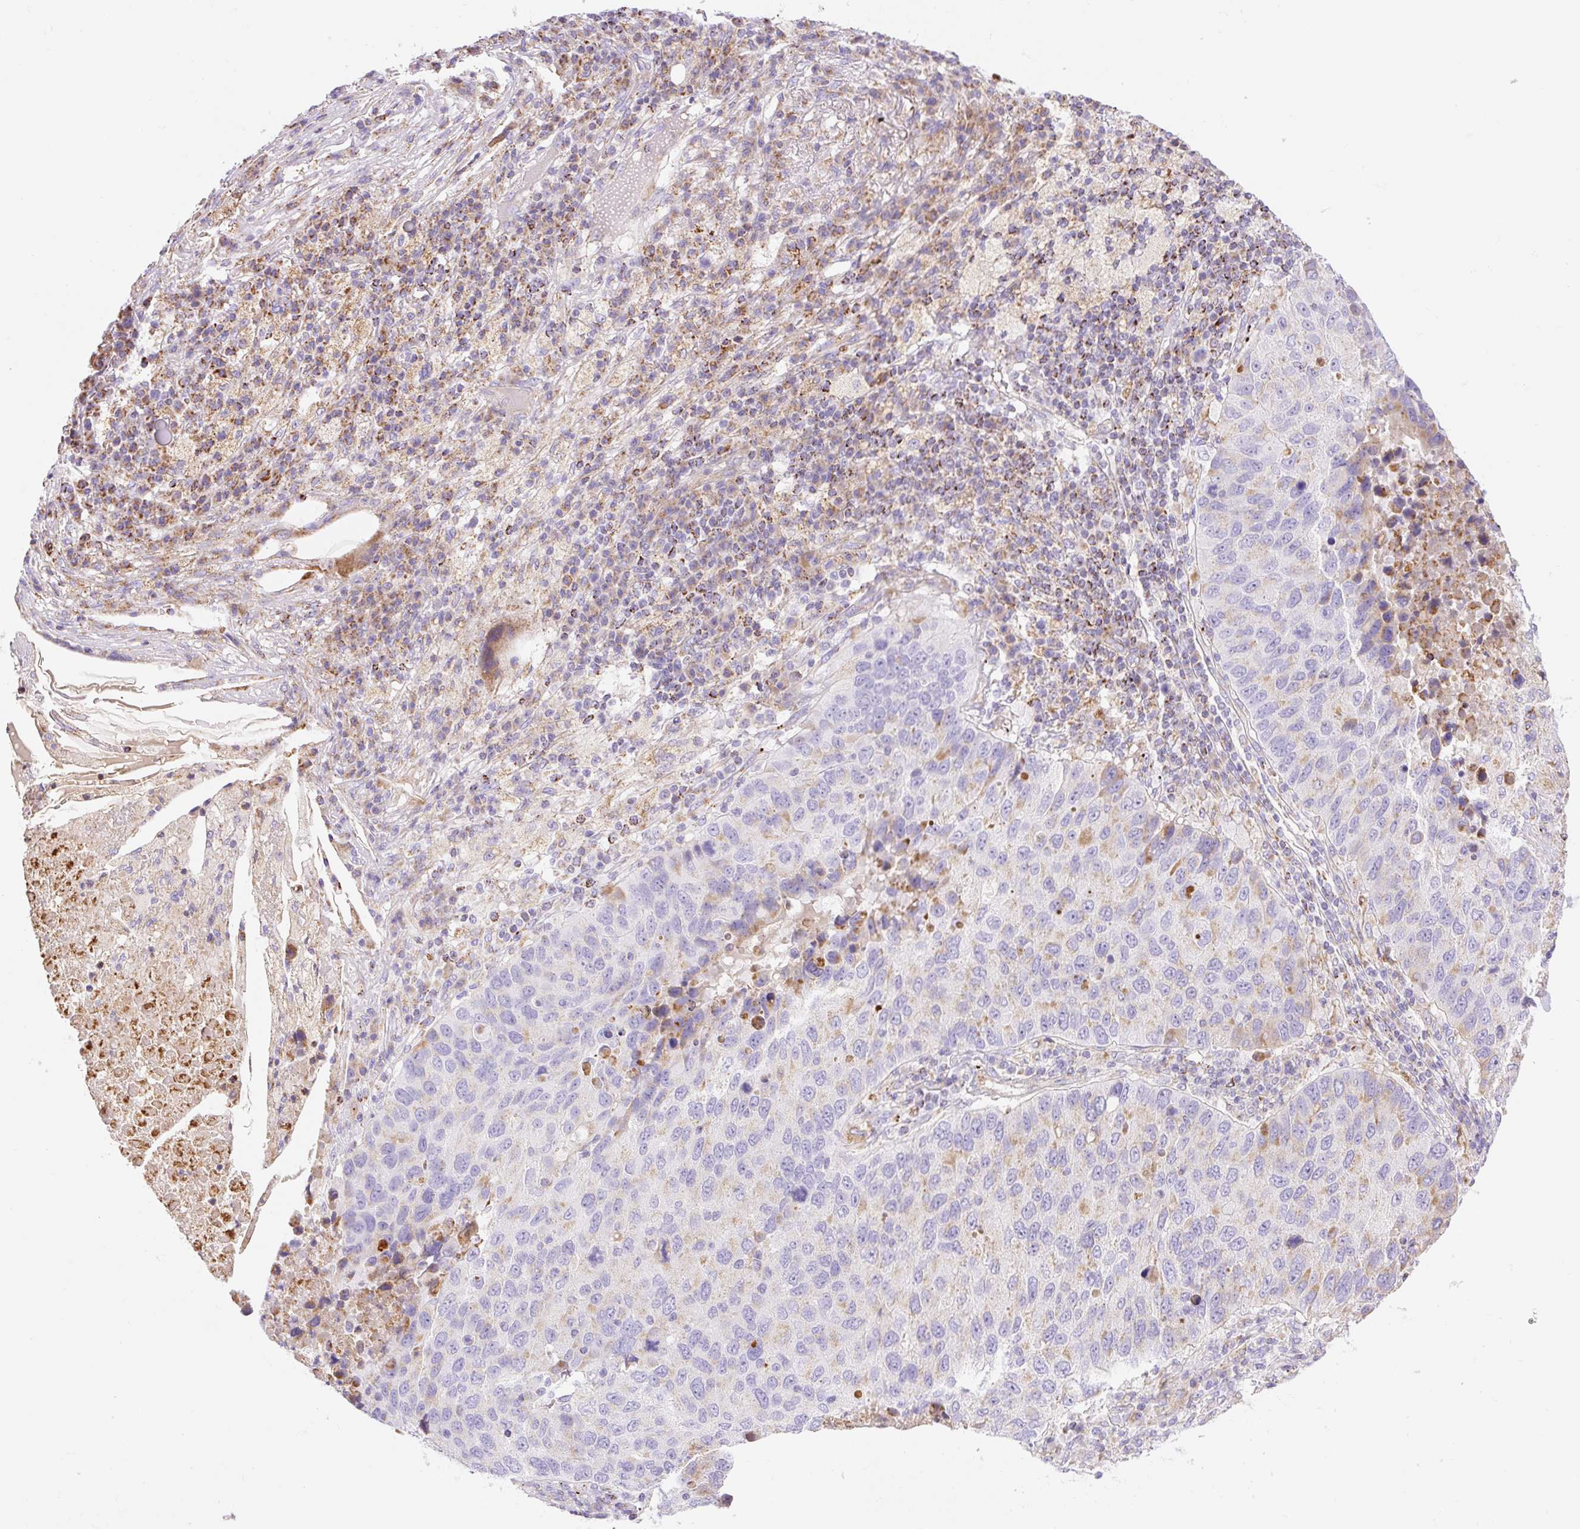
{"staining": {"intensity": "moderate", "quantity": "<25%", "location": "cytoplasmic/membranous"}, "tissue": "lung cancer", "cell_type": "Tumor cells", "image_type": "cancer", "snomed": [{"axis": "morphology", "description": "Squamous cell carcinoma, NOS"}, {"axis": "topography", "description": "Lung"}], "caption": "Squamous cell carcinoma (lung) stained with DAB immunohistochemistry reveals low levels of moderate cytoplasmic/membranous staining in approximately <25% of tumor cells. (brown staining indicates protein expression, while blue staining denotes nuclei).", "gene": "ETNK2", "patient": {"sex": "male", "age": 73}}